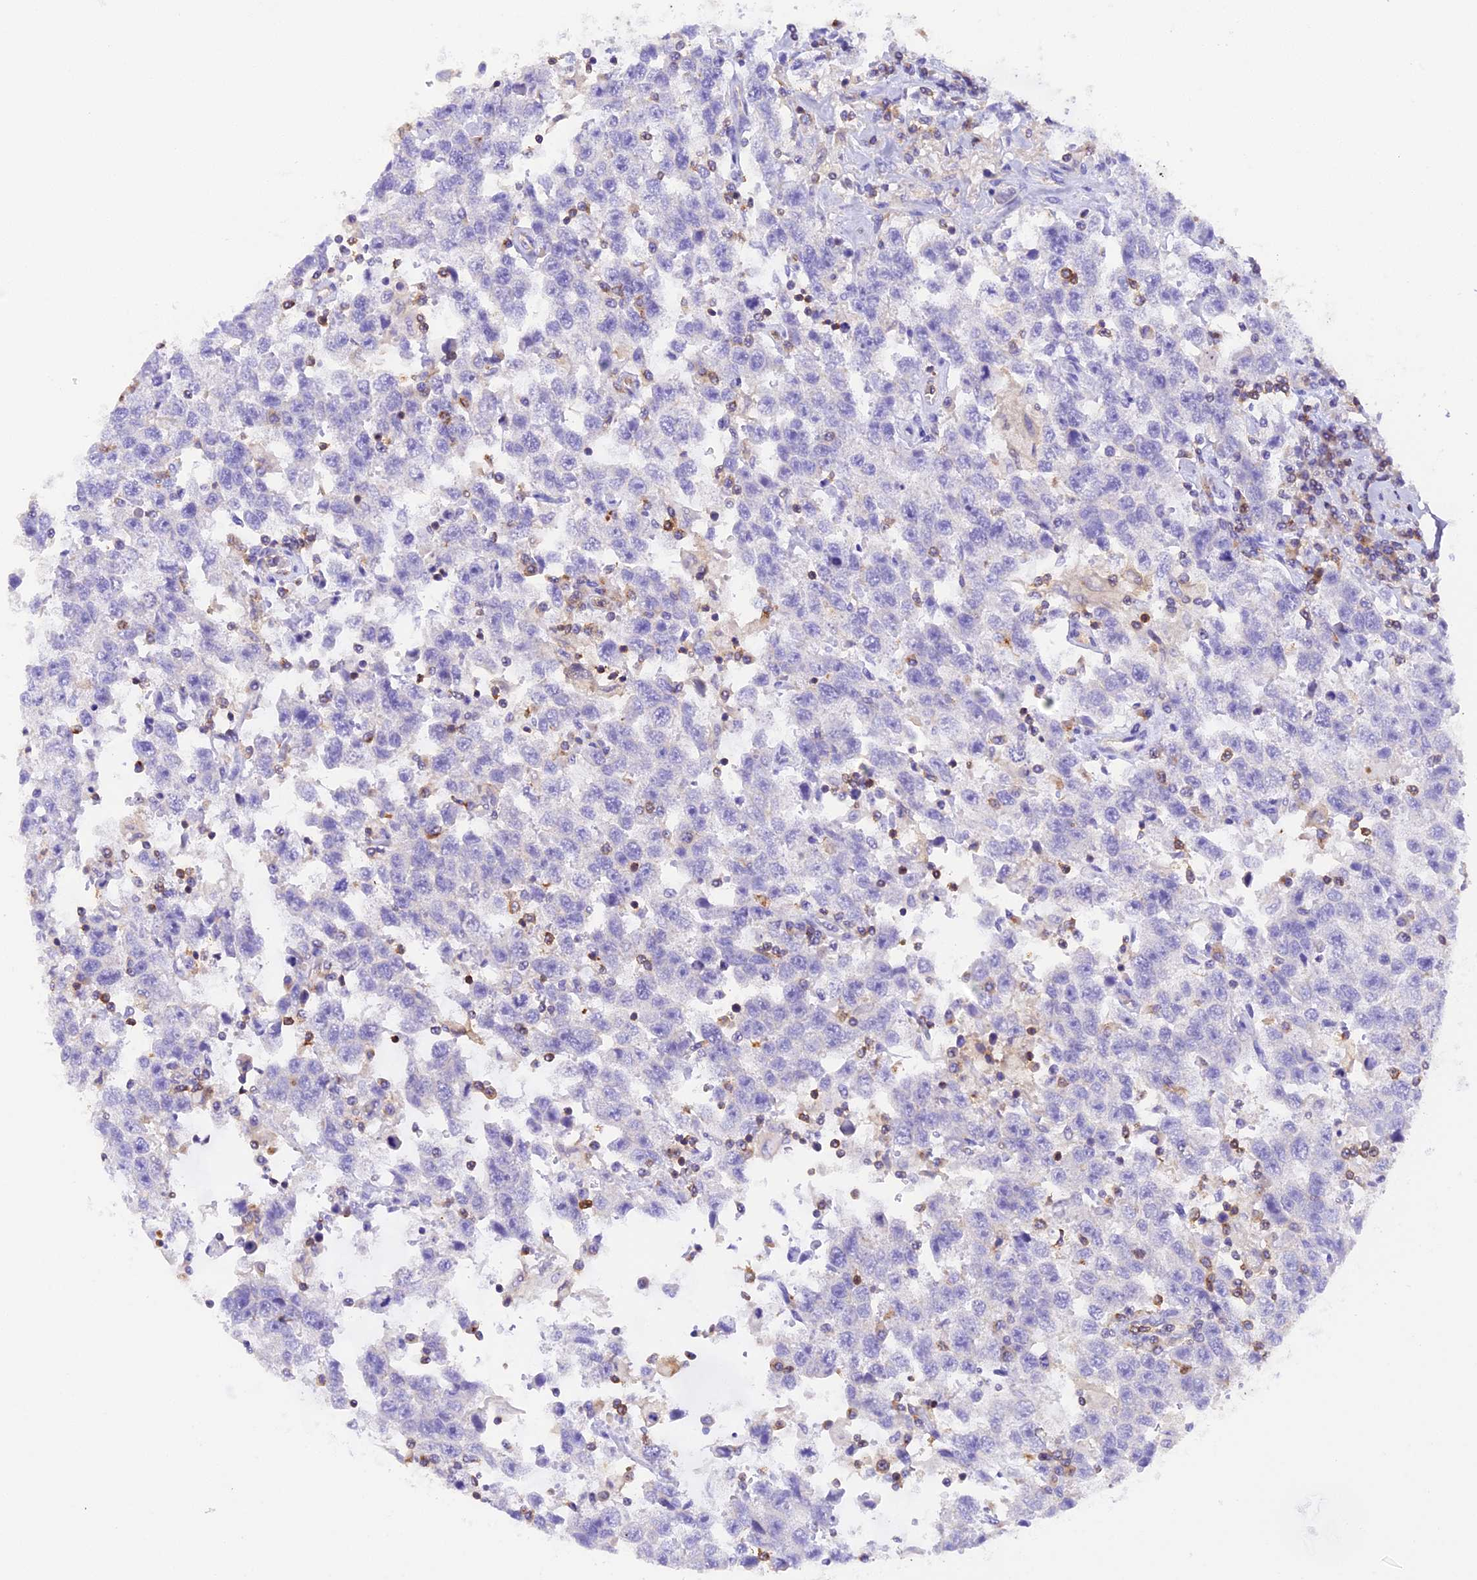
{"staining": {"intensity": "negative", "quantity": "none", "location": "none"}, "tissue": "testis cancer", "cell_type": "Tumor cells", "image_type": "cancer", "snomed": [{"axis": "morphology", "description": "Seminoma, NOS"}, {"axis": "topography", "description": "Testis"}], "caption": "Immunohistochemistry (IHC) of testis seminoma reveals no staining in tumor cells.", "gene": "FAM193A", "patient": {"sex": "male", "age": 41}}